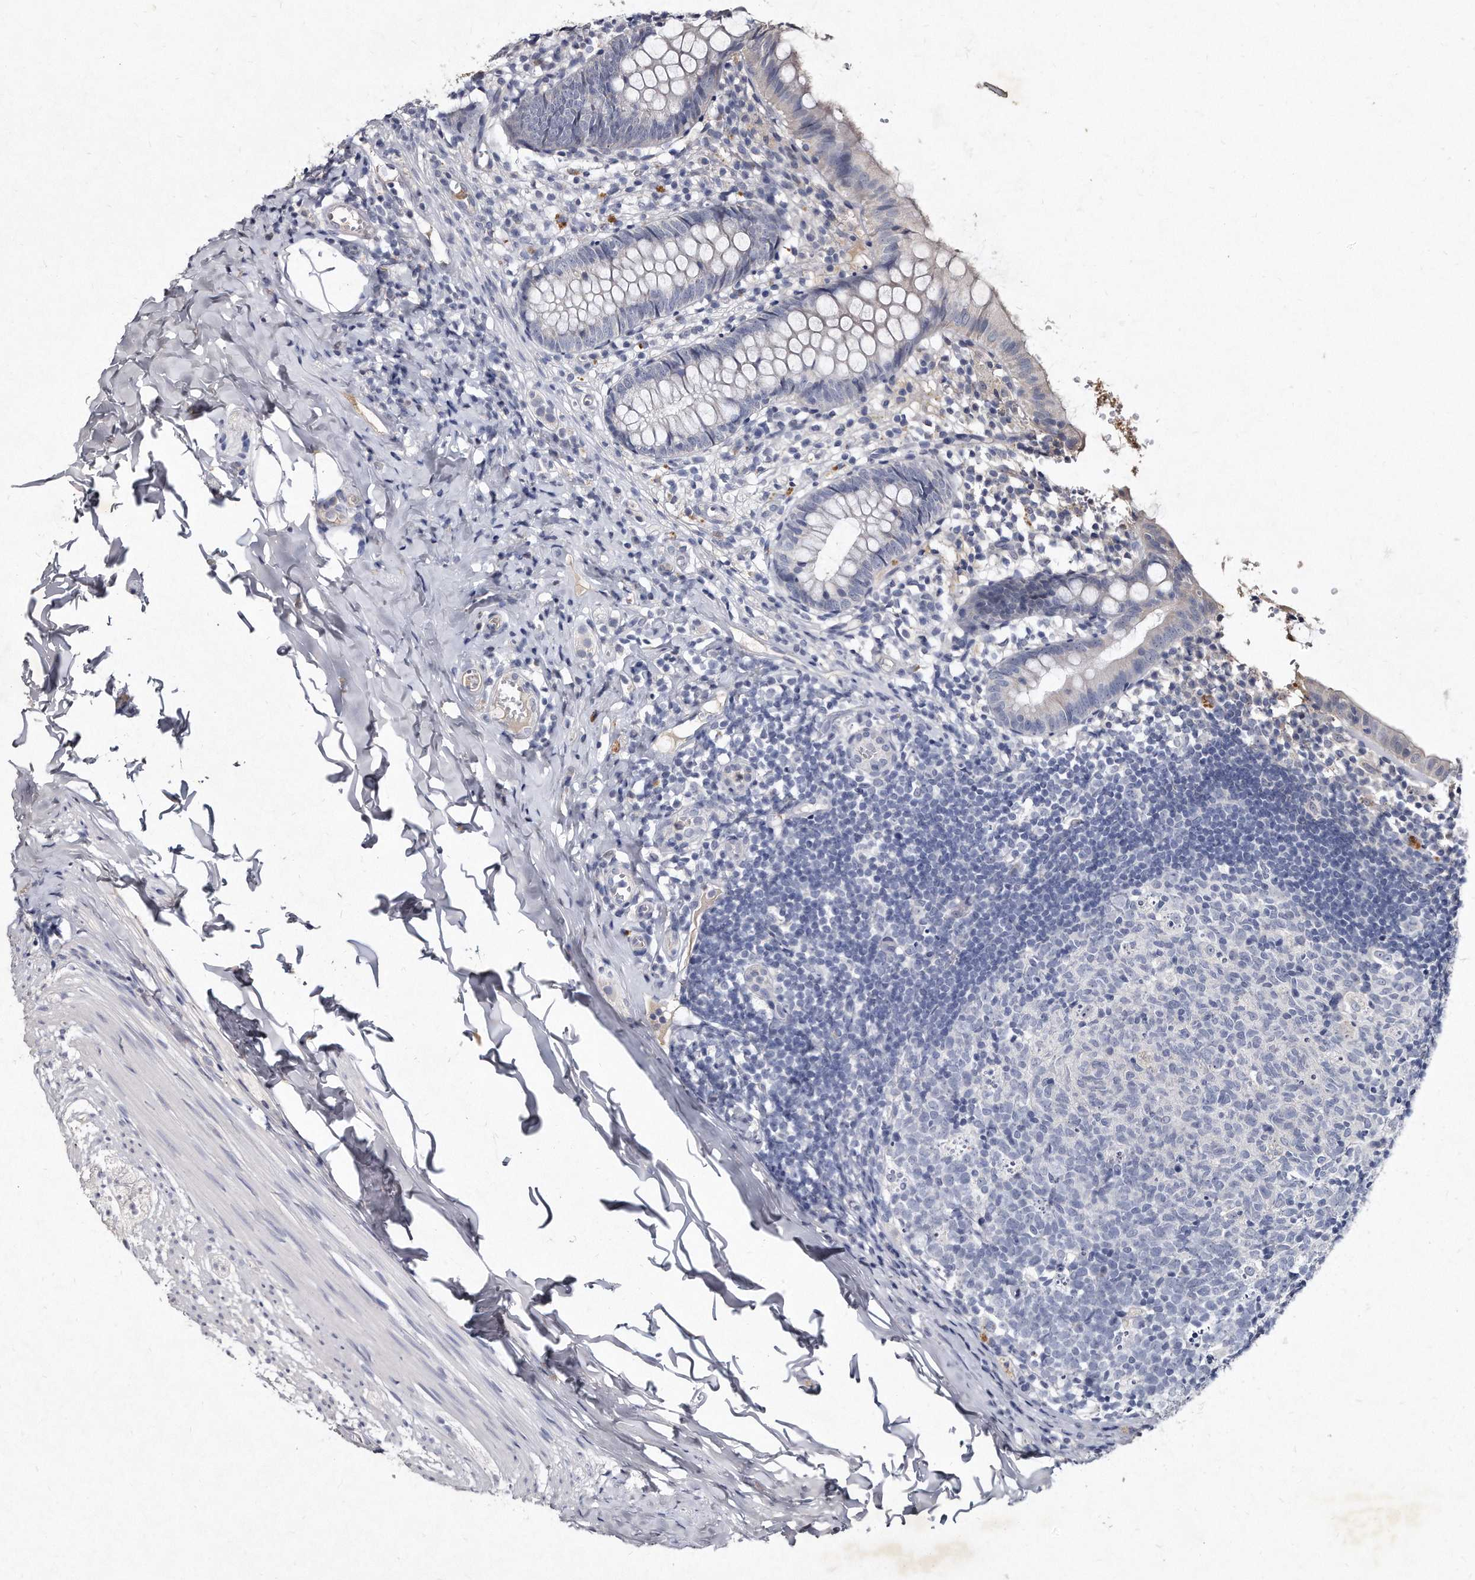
{"staining": {"intensity": "negative", "quantity": "none", "location": "none"}, "tissue": "appendix", "cell_type": "Glandular cells", "image_type": "normal", "snomed": [{"axis": "morphology", "description": "Normal tissue, NOS"}, {"axis": "topography", "description": "Appendix"}], "caption": "Immunohistochemical staining of benign appendix displays no significant staining in glandular cells.", "gene": "KLHDC3", "patient": {"sex": "male", "age": 8}}